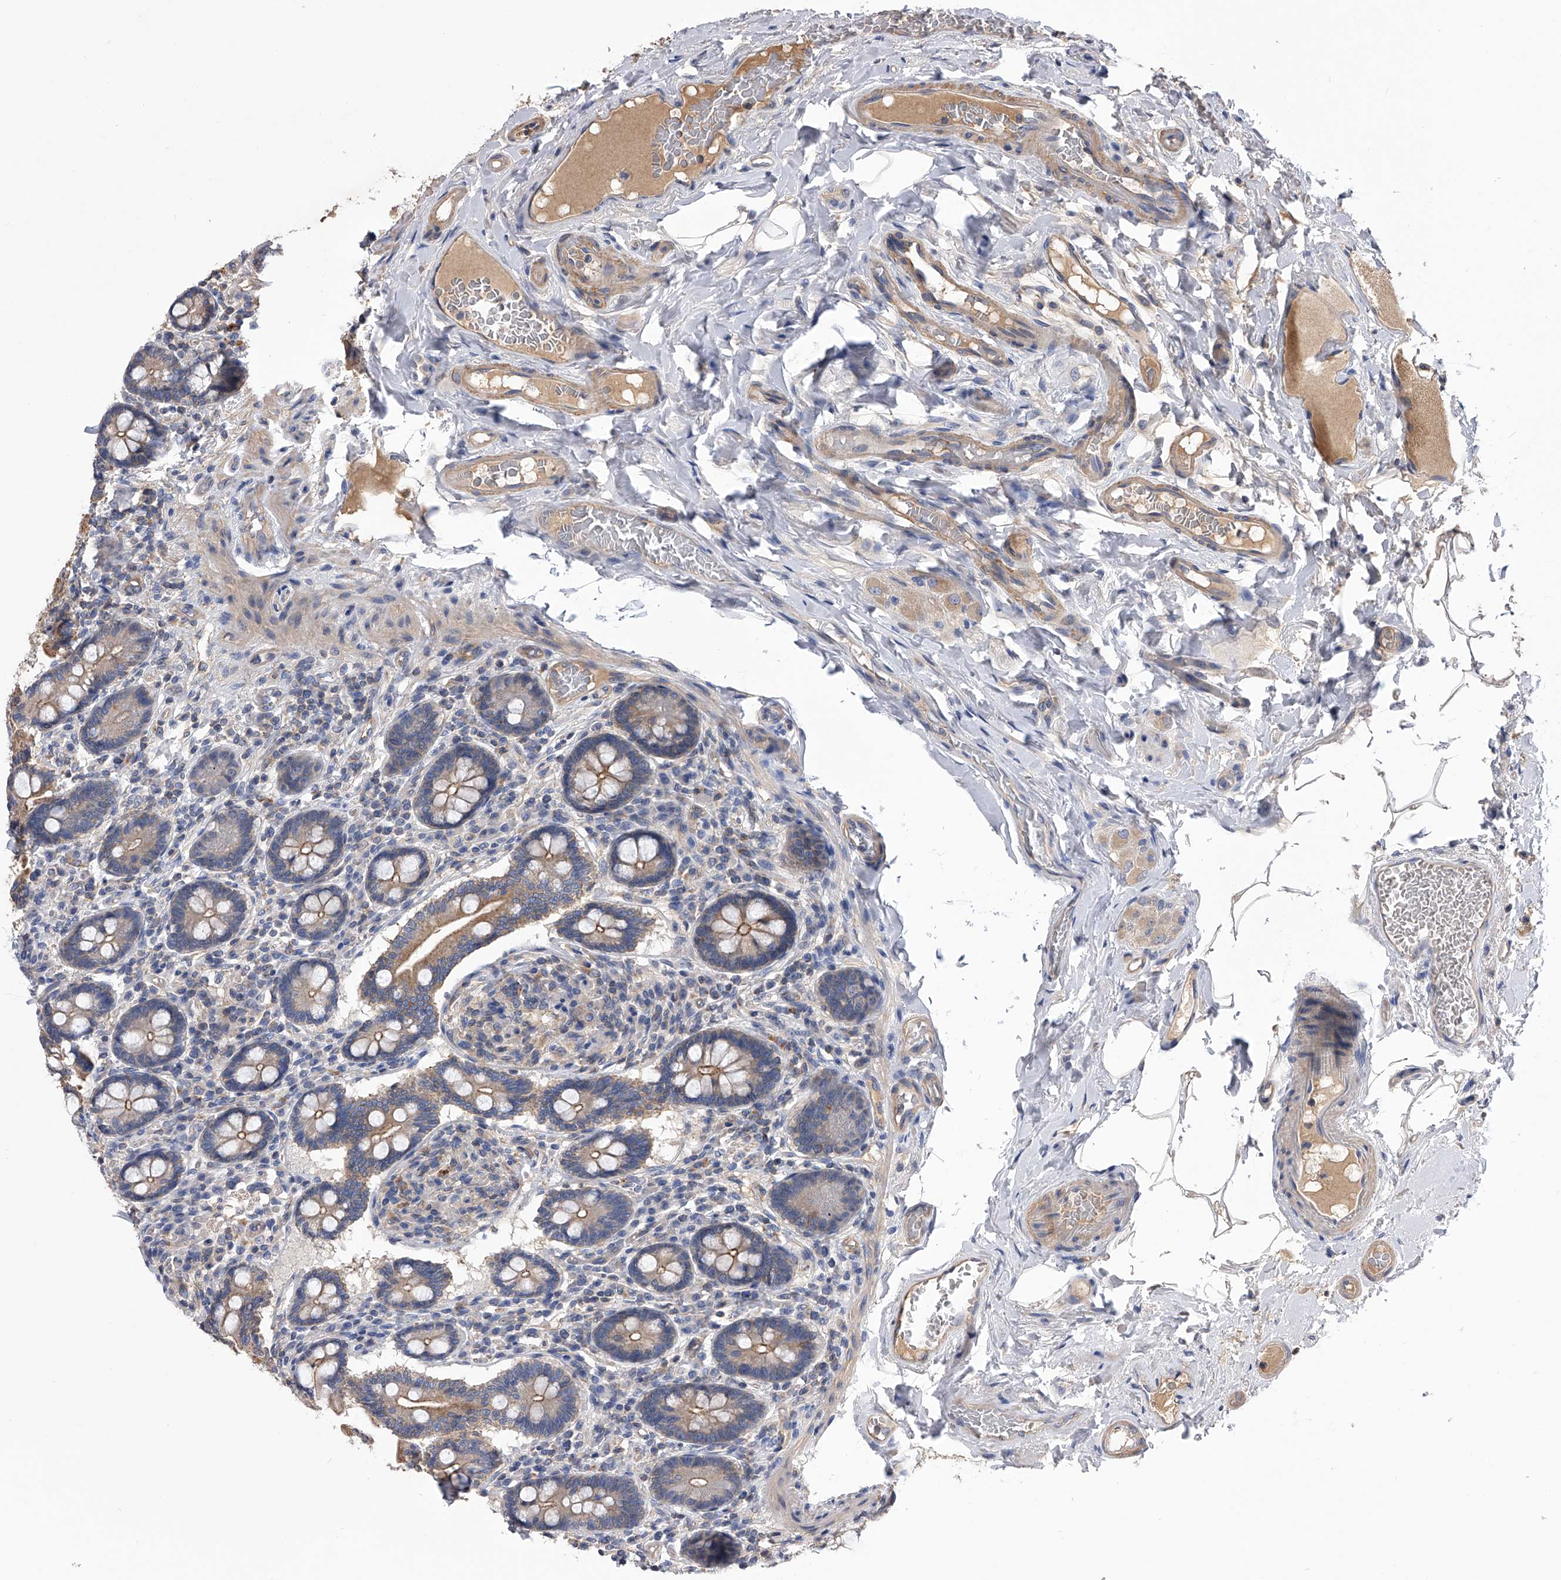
{"staining": {"intensity": "moderate", "quantity": ">75%", "location": "cytoplasmic/membranous"}, "tissue": "small intestine", "cell_type": "Glandular cells", "image_type": "normal", "snomed": [{"axis": "morphology", "description": "Normal tissue, NOS"}, {"axis": "topography", "description": "Small intestine"}], "caption": "Immunohistochemistry (IHC) micrograph of unremarkable small intestine: small intestine stained using immunohistochemistry (IHC) displays medium levels of moderate protein expression localized specifically in the cytoplasmic/membranous of glandular cells, appearing as a cytoplasmic/membranous brown color.", "gene": "CUL7", "patient": {"sex": "female", "age": 64}}